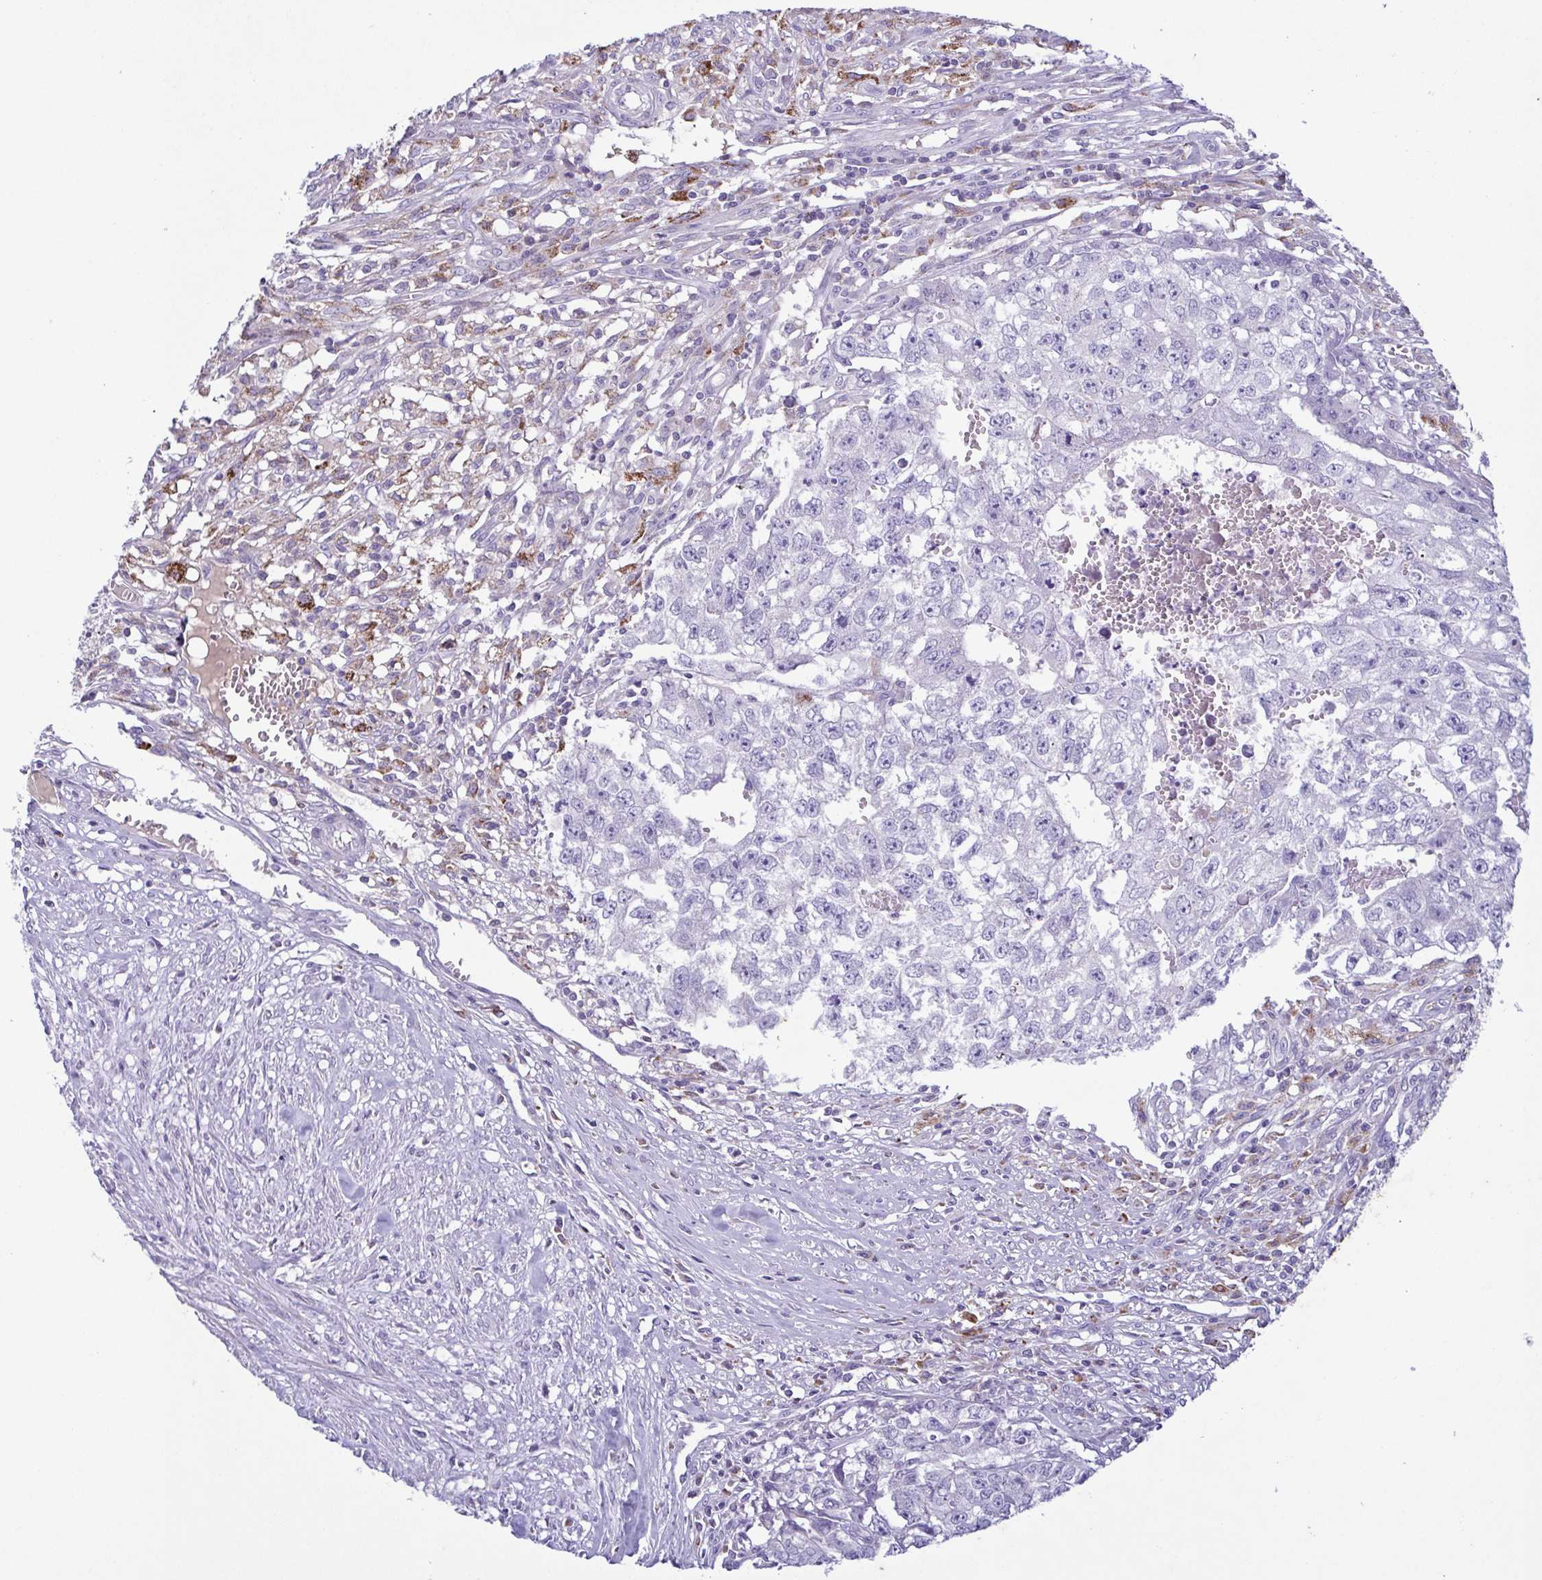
{"staining": {"intensity": "negative", "quantity": "none", "location": "none"}, "tissue": "testis cancer", "cell_type": "Tumor cells", "image_type": "cancer", "snomed": [{"axis": "morphology", "description": "Carcinoma, Embryonal, NOS"}, {"axis": "morphology", "description": "Teratoma, malignant, NOS"}, {"axis": "topography", "description": "Testis"}], "caption": "Histopathology image shows no protein staining in tumor cells of testis cancer tissue.", "gene": "F13B", "patient": {"sex": "male", "age": 24}}